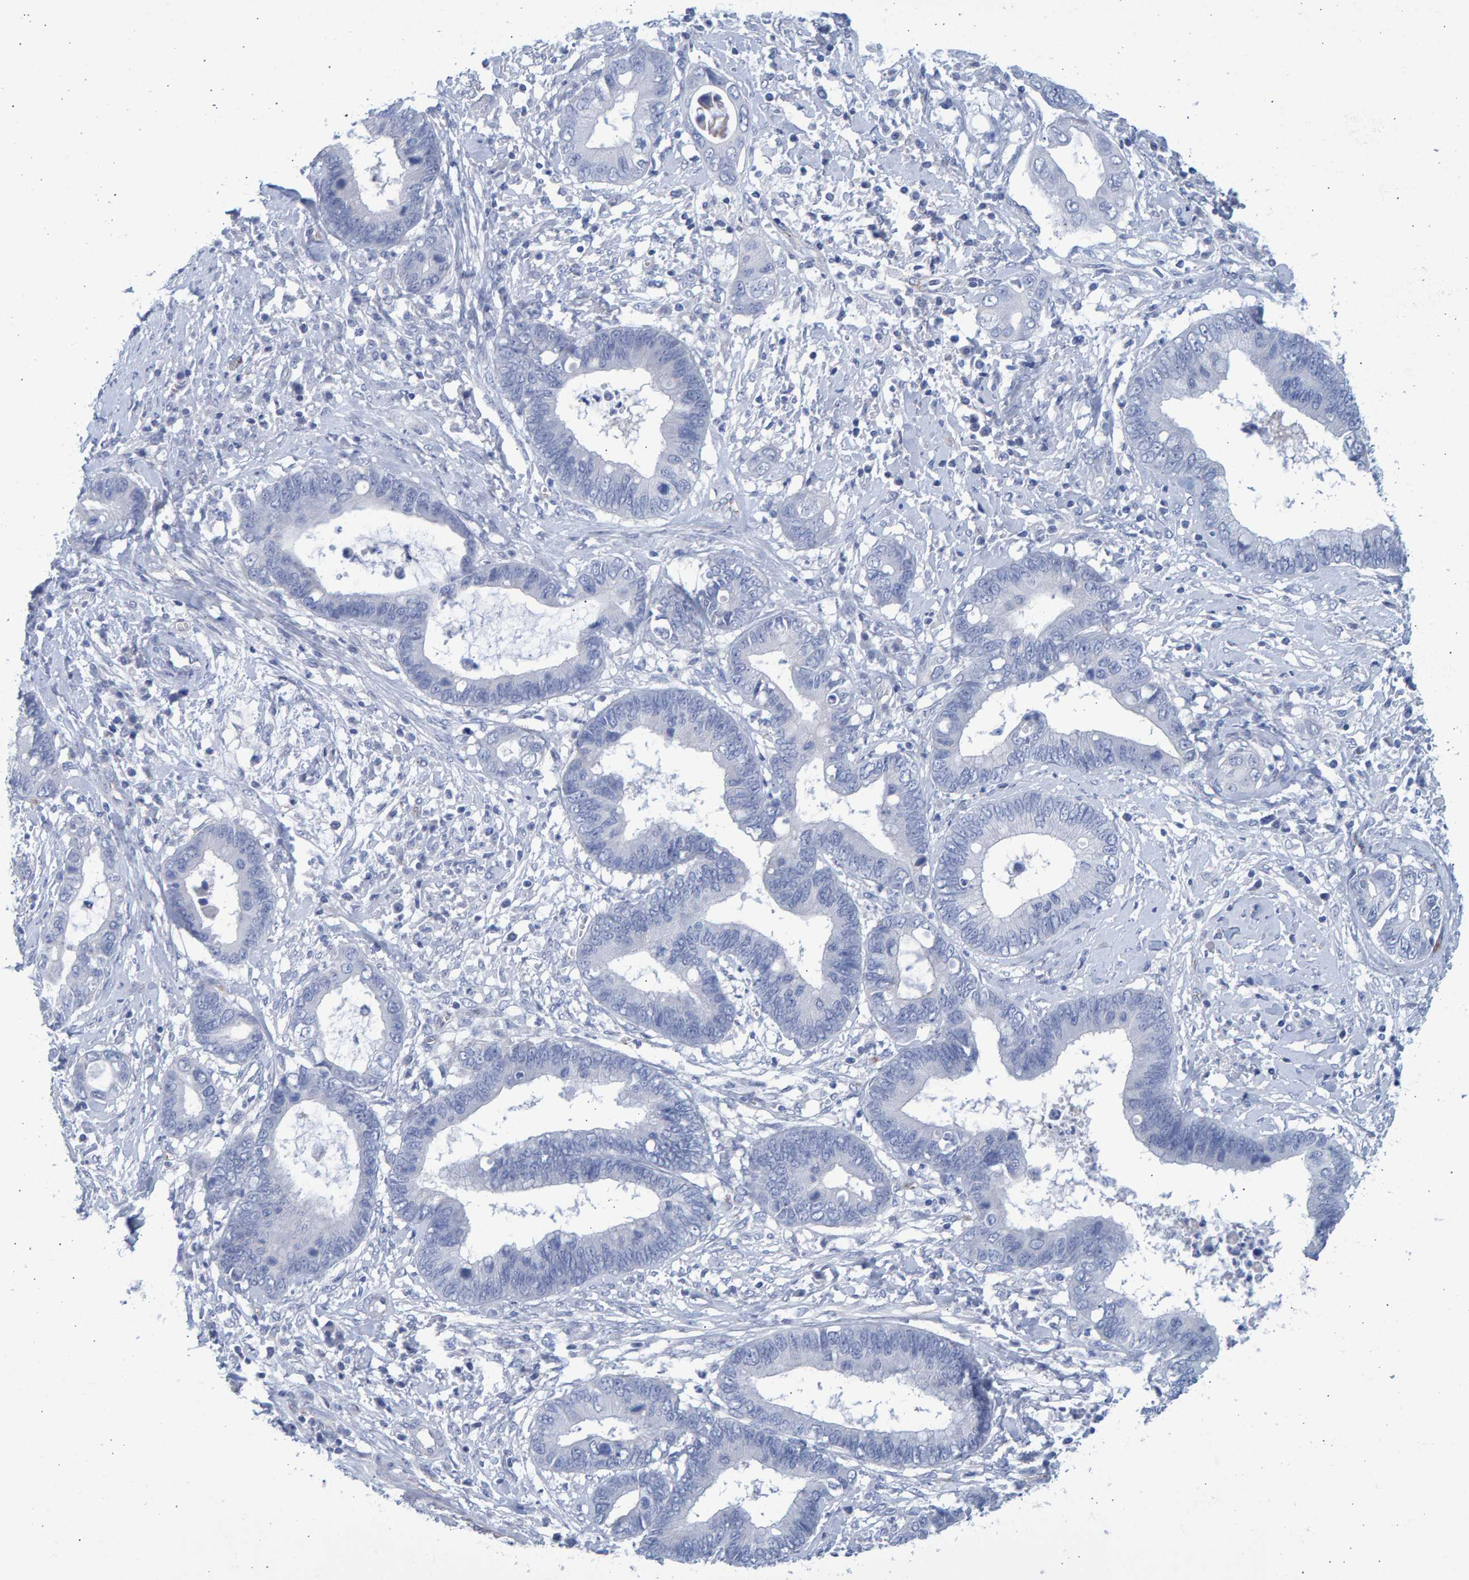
{"staining": {"intensity": "negative", "quantity": "none", "location": "none"}, "tissue": "cervical cancer", "cell_type": "Tumor cells", "image_type": "cancer", "snomed": [{"axis": "morphology", "description": "Adenocarcinoma, NOS"}, {"axis": "topography", "description": "Cervix"}], "caption": "This image is of cervical adenocarcinoma stained with immunohistochemistry to label a protein in brown with the nuclei are counter-stained blue. There is no expression in tumor cells. (DAB (3,3'-diaminobenzidine) immunohistochemistry with hematoxylin counter stain).", "gene": "SLC34A3", "patient": {"sex": "female", "age": 44}}